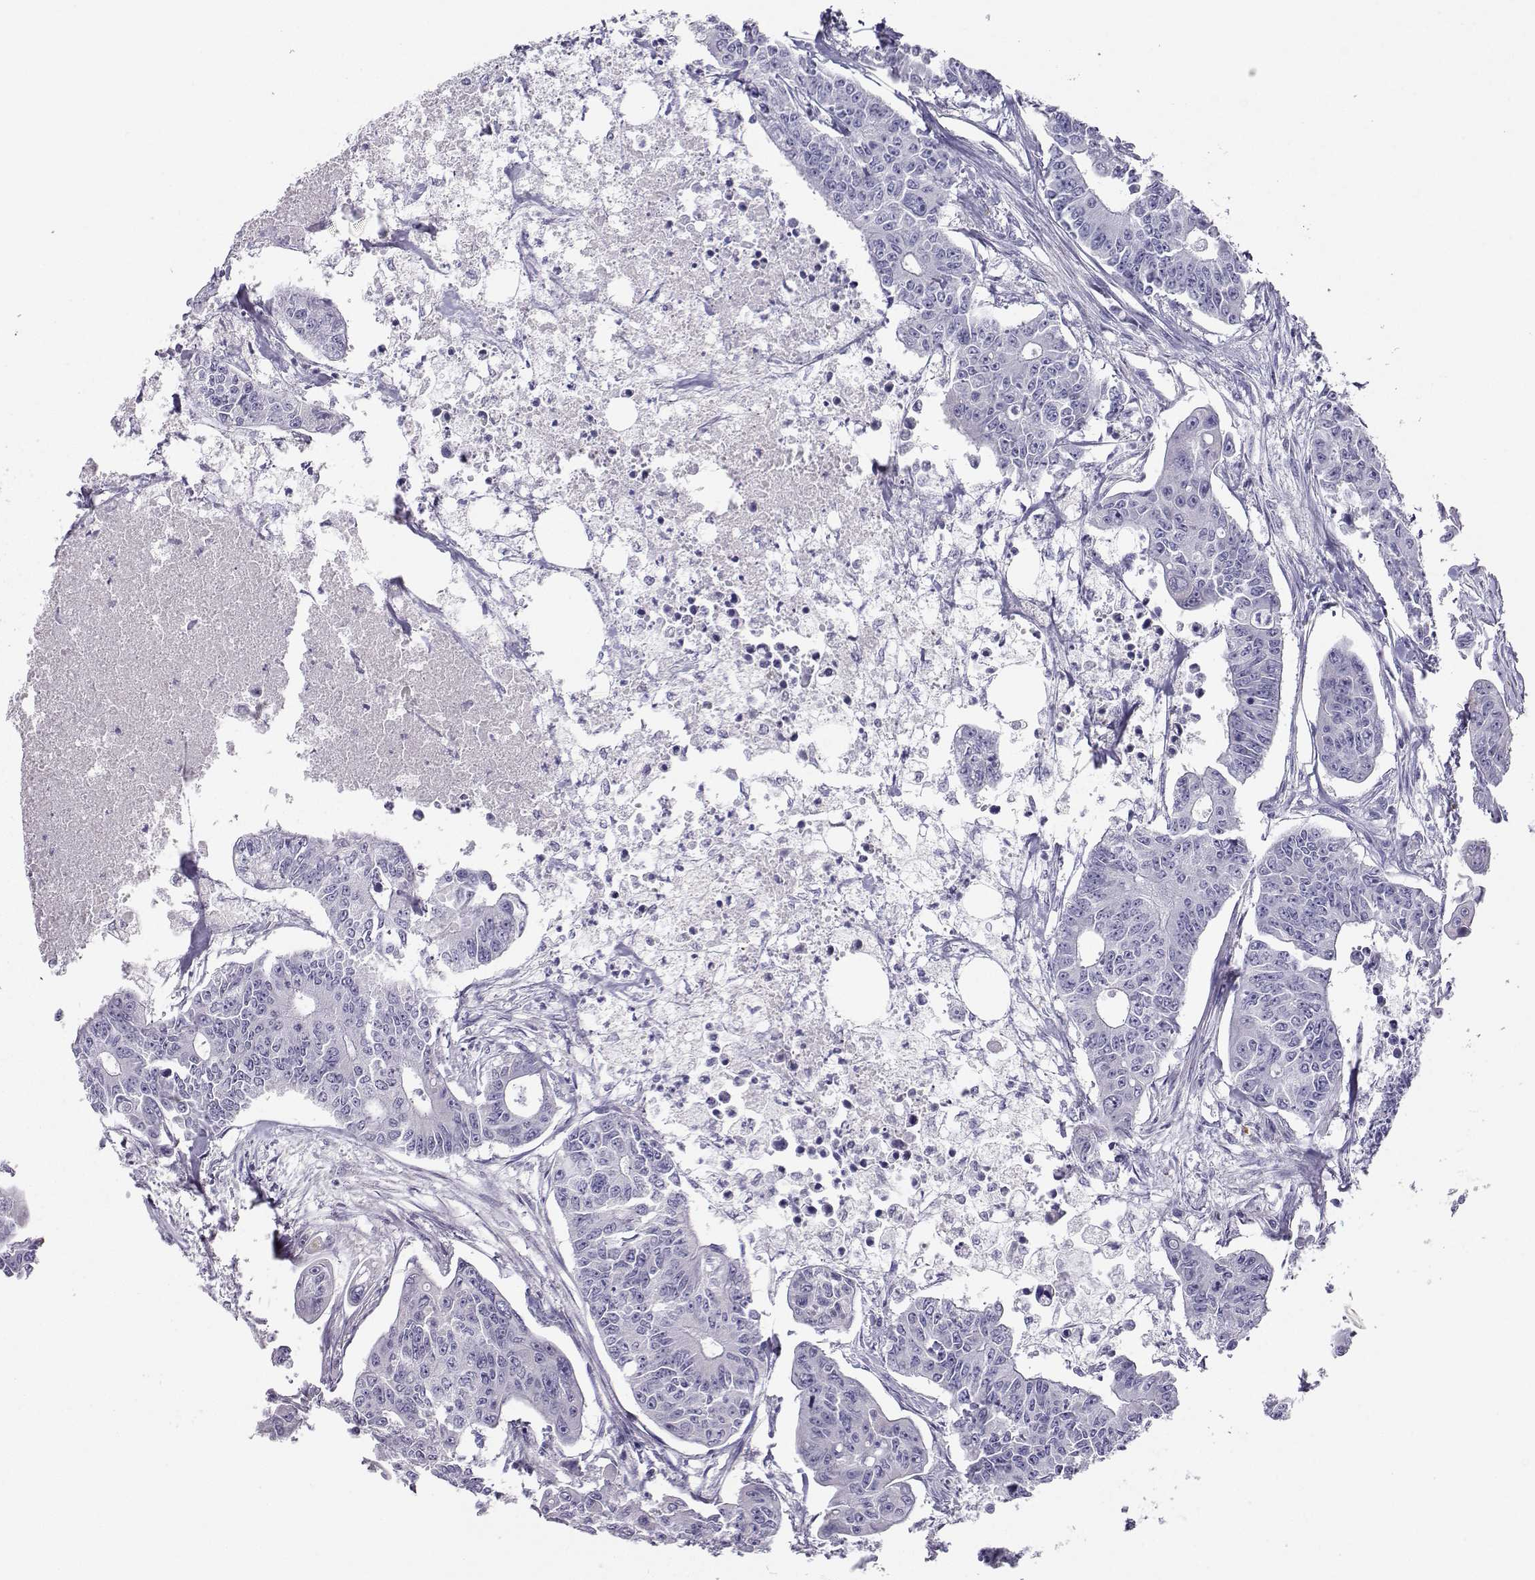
{"staining": {"intensity": "negative", "quantity": "none", "location": "none"}, "tissue": "colorectal cancer", "cell_type": "Tumor cells", "image_type": "cancer", "snomed": [{"axis": "morphology", "description": "Adenocarcinoma, NOS"}, {"axis": "topography", "description": "Colon"}], "caption": "Colorectal cancer (adenocarcinoma) stained for a protein using IHC exhibits no expression tumor cells.", "gene": "DCLK3", "patient": {"sex": "male", "age": 70}}